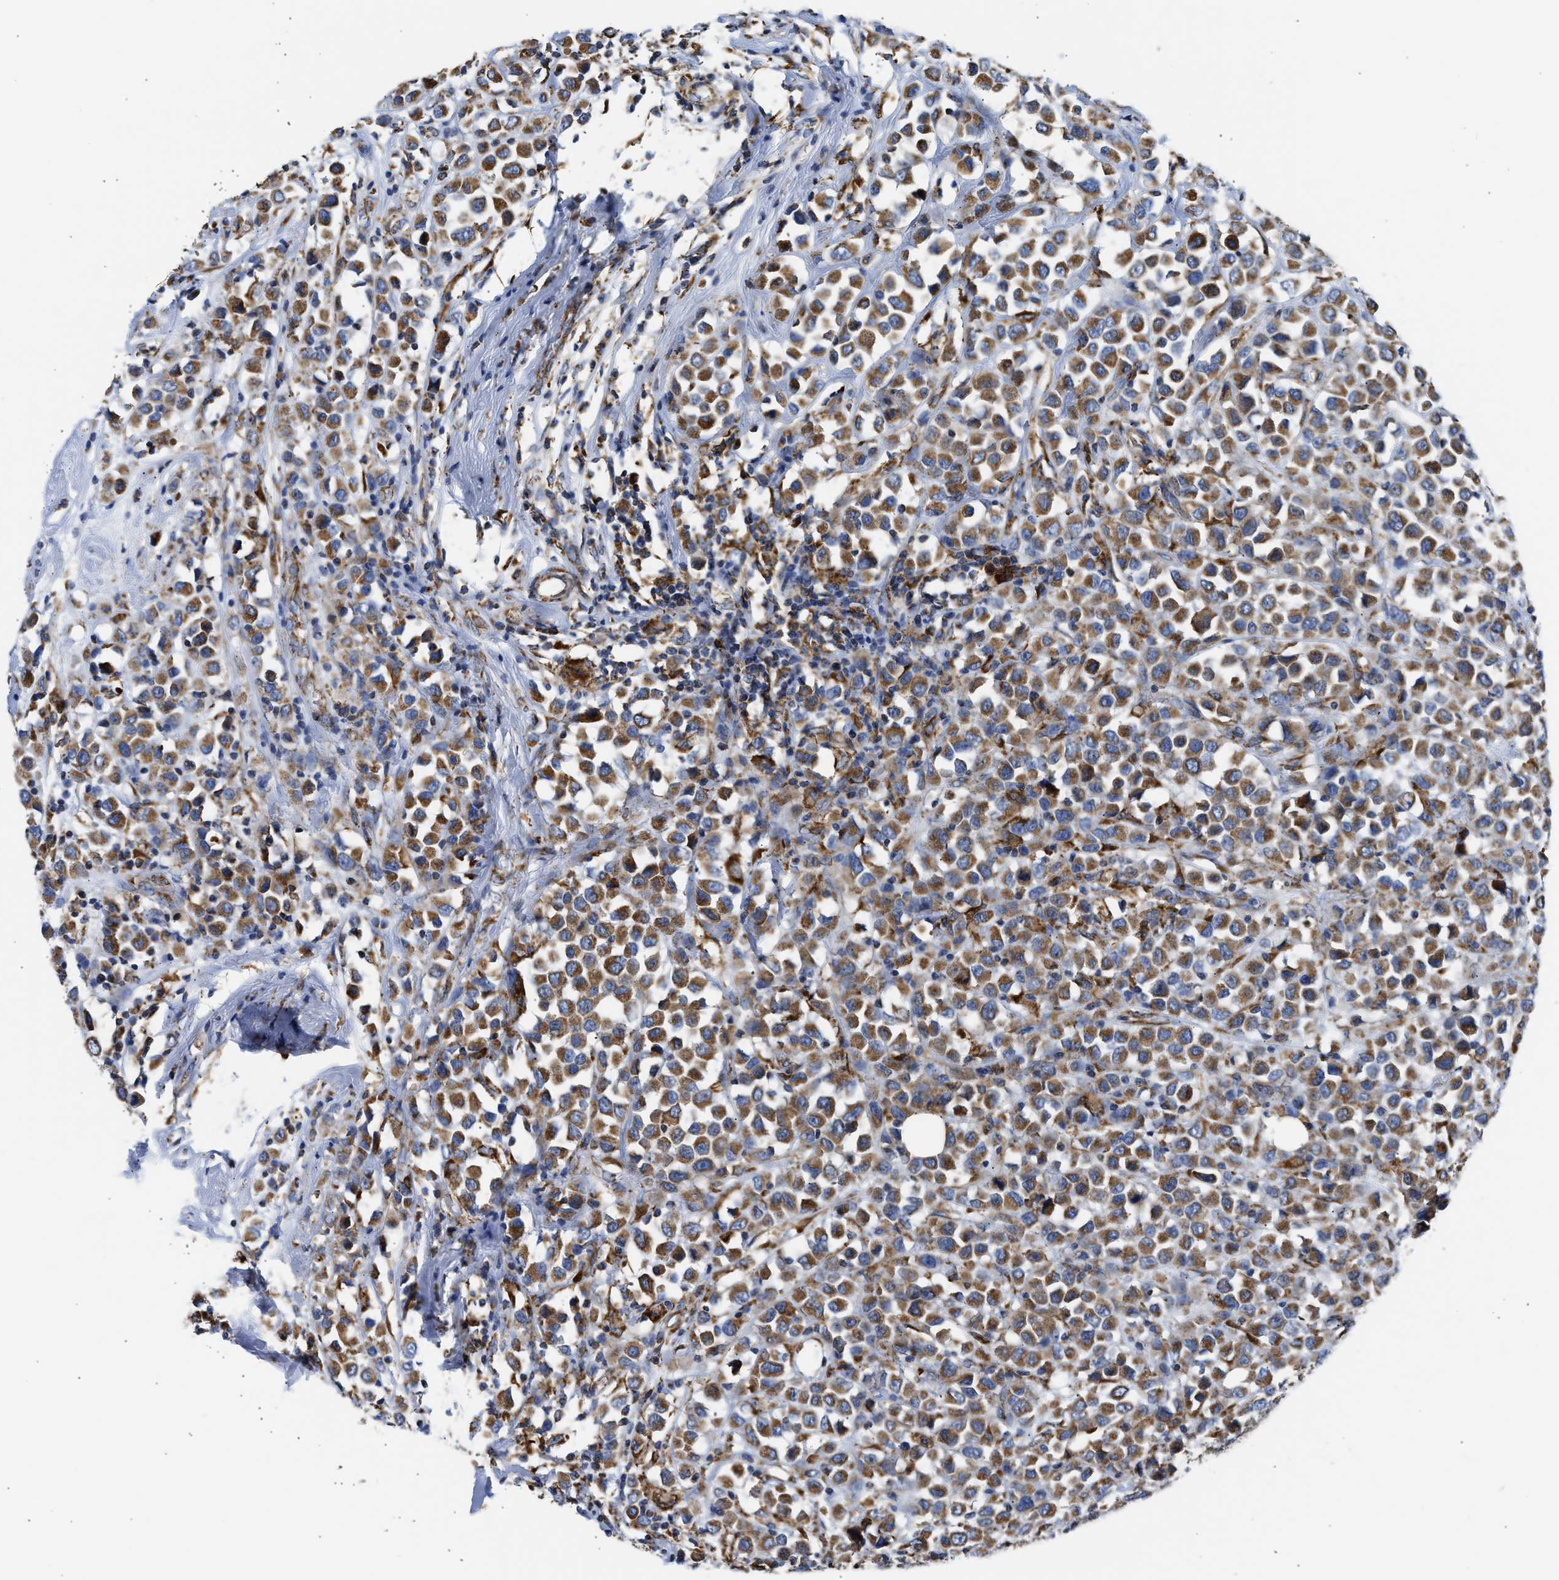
{"staining": {"intensity": "strong", "quantity": ">75%", "location": "cytoplasmic/membranous"}, "tissue": "breast cancer", "cell_type": "Tumor cells", "image_type": "cancer", "snomed": [{"axis": "morphology", "description": "Duct carcinoma"}, {"axis": "topography", "description": "Breast"}], "caption": "Intraductal carcinoma (breast) stained with DAB (3,3'-diaminobenzidine) IHC demonstrates high levels of strong cytoplasmic/membranous positivity in about >75% of tumor cells. Immunohistochemistry stains the protein in brown and the nuclei are stained blue.", "gene": "CYCS", "patient": {"sex": "female", "age": 61}}